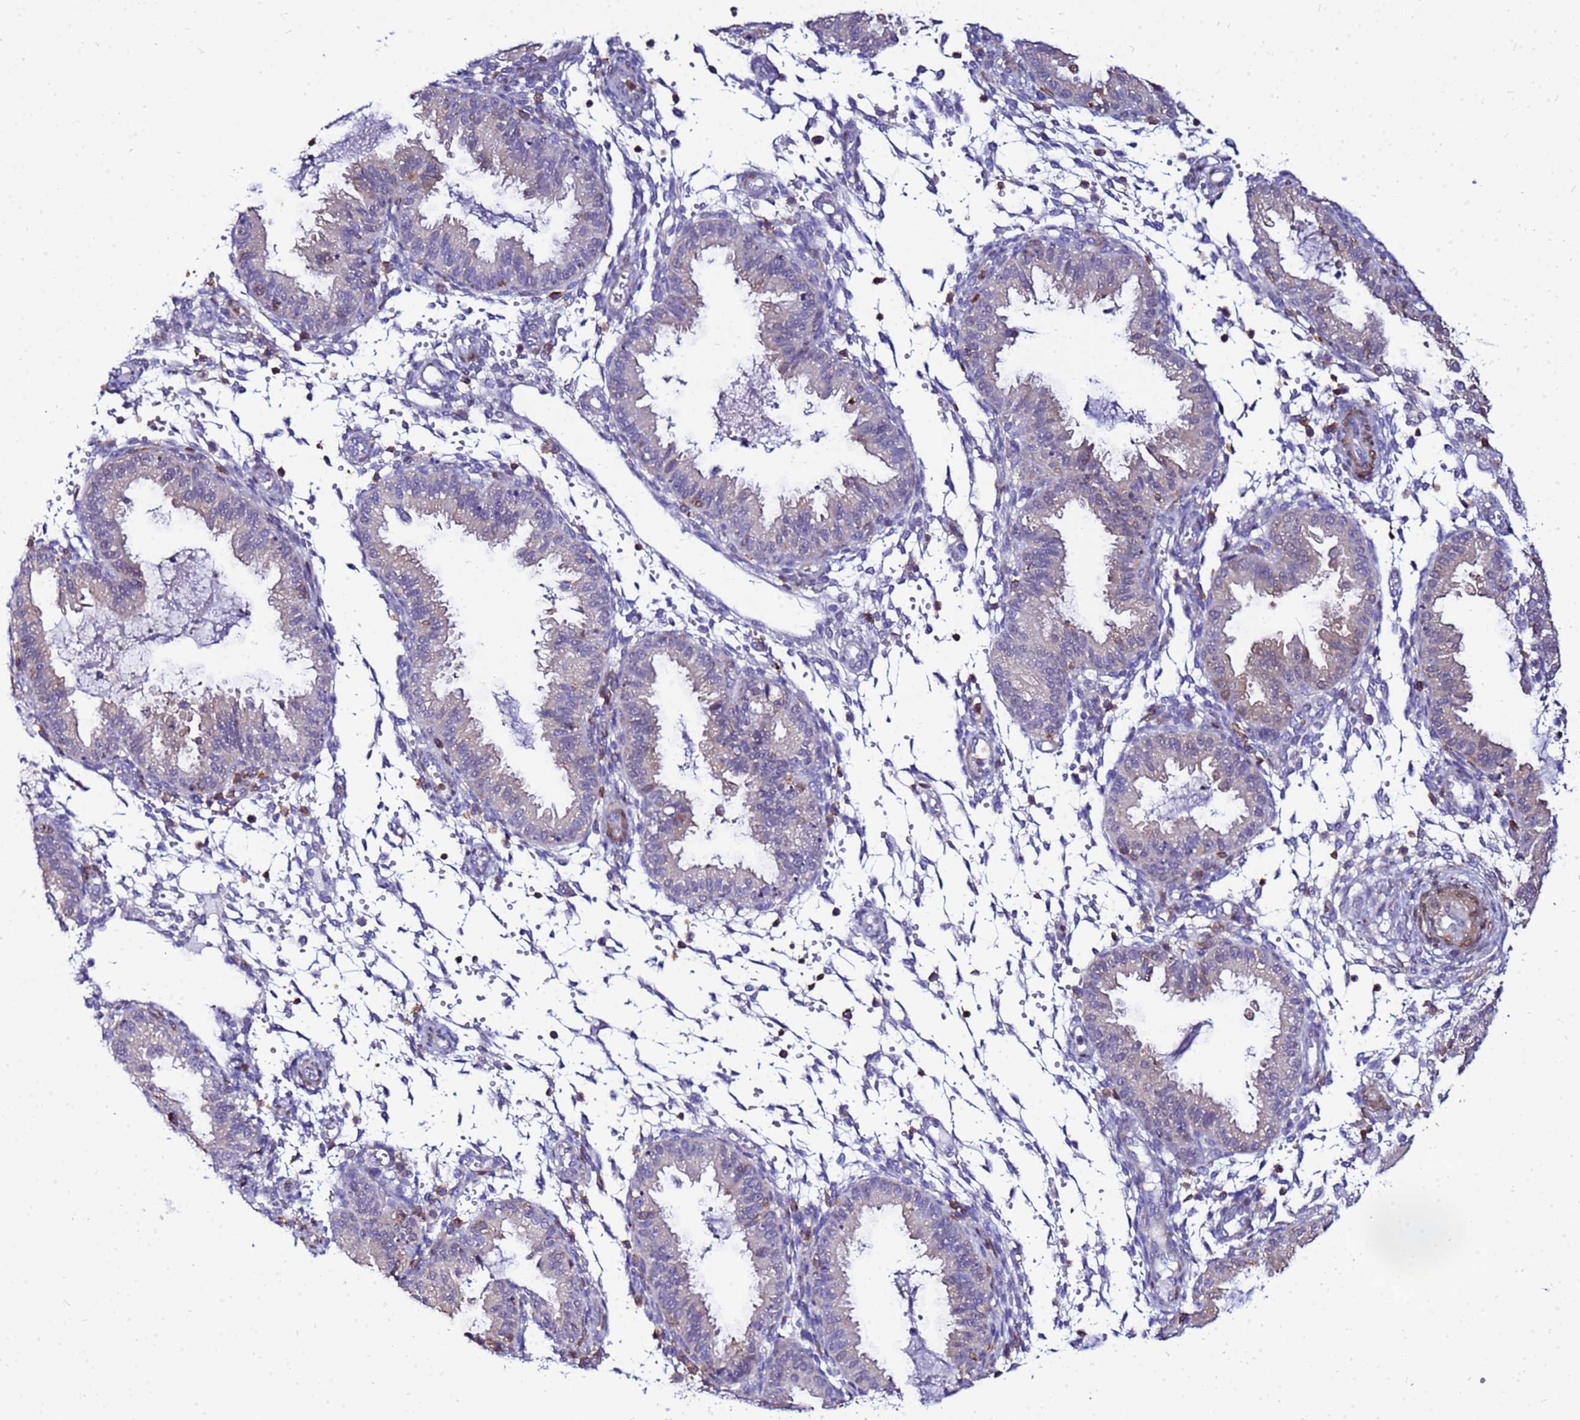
{"staining": {"intensity": "negative", "quantity": "none", "location": "none"}, "tissue": "endometrium", "cell_type": "Cells in endometrial stroma", "image_type": "normal", "snomed": [{"axis": "morphology", "description": "Normal tissue, NOS"}, {"axis": "topography", "description": "Endometrium"}], "caption": "A high-resolution histopathology image shows IHC staining of normal endometrium, which displays no significant expression in cells in endometrial stroma.", "gene": "DBNDD2", "patient": {"sex": "female", "age": 33}}